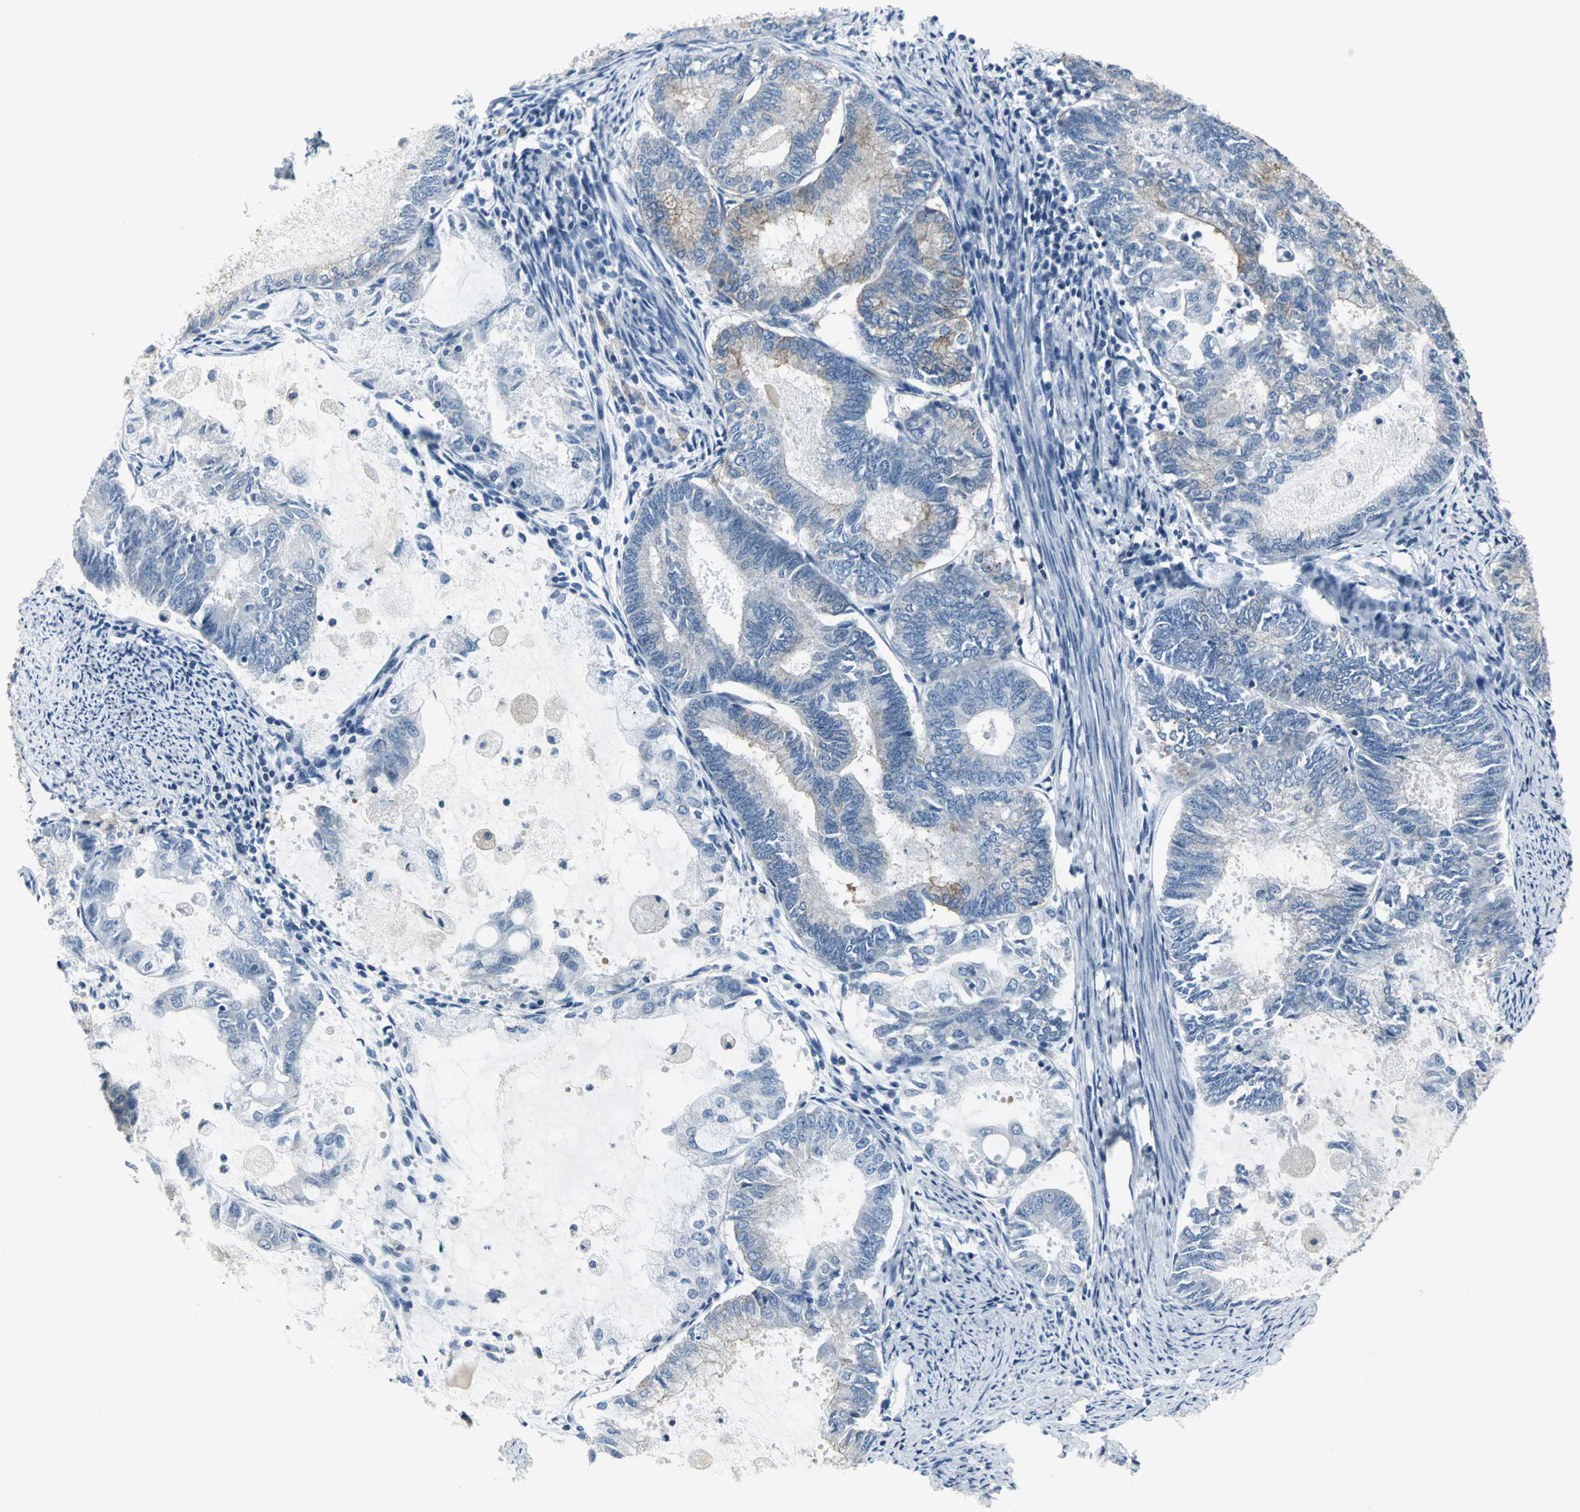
{"staining": {"intensity": "weak", "quantity": "25%-75%", "location": "cytoplasmic/membranous"}, "tissue": "endometrial cancer", "cell_type": "Tumor cells", "image_type": "cancer", "snomed": [{"axis": "morphology", "description": "Adenocarcinoma, NOS"}, {"axis": "topography", "description": "Endometrium"}], "caption": "DAB (3,3'-diaminobenzidine) immunohistochemical staining of endometrial cancer (adenocarcinoma) shows weak cytoplasmic/membranous protein positivity in about 25%-75% of tumor cells. (DAB IHC, brown staining for protein, blue staining for nuclei).", "gene": "IQGAP2", "patient": {"sex": "female", "age": 86}}